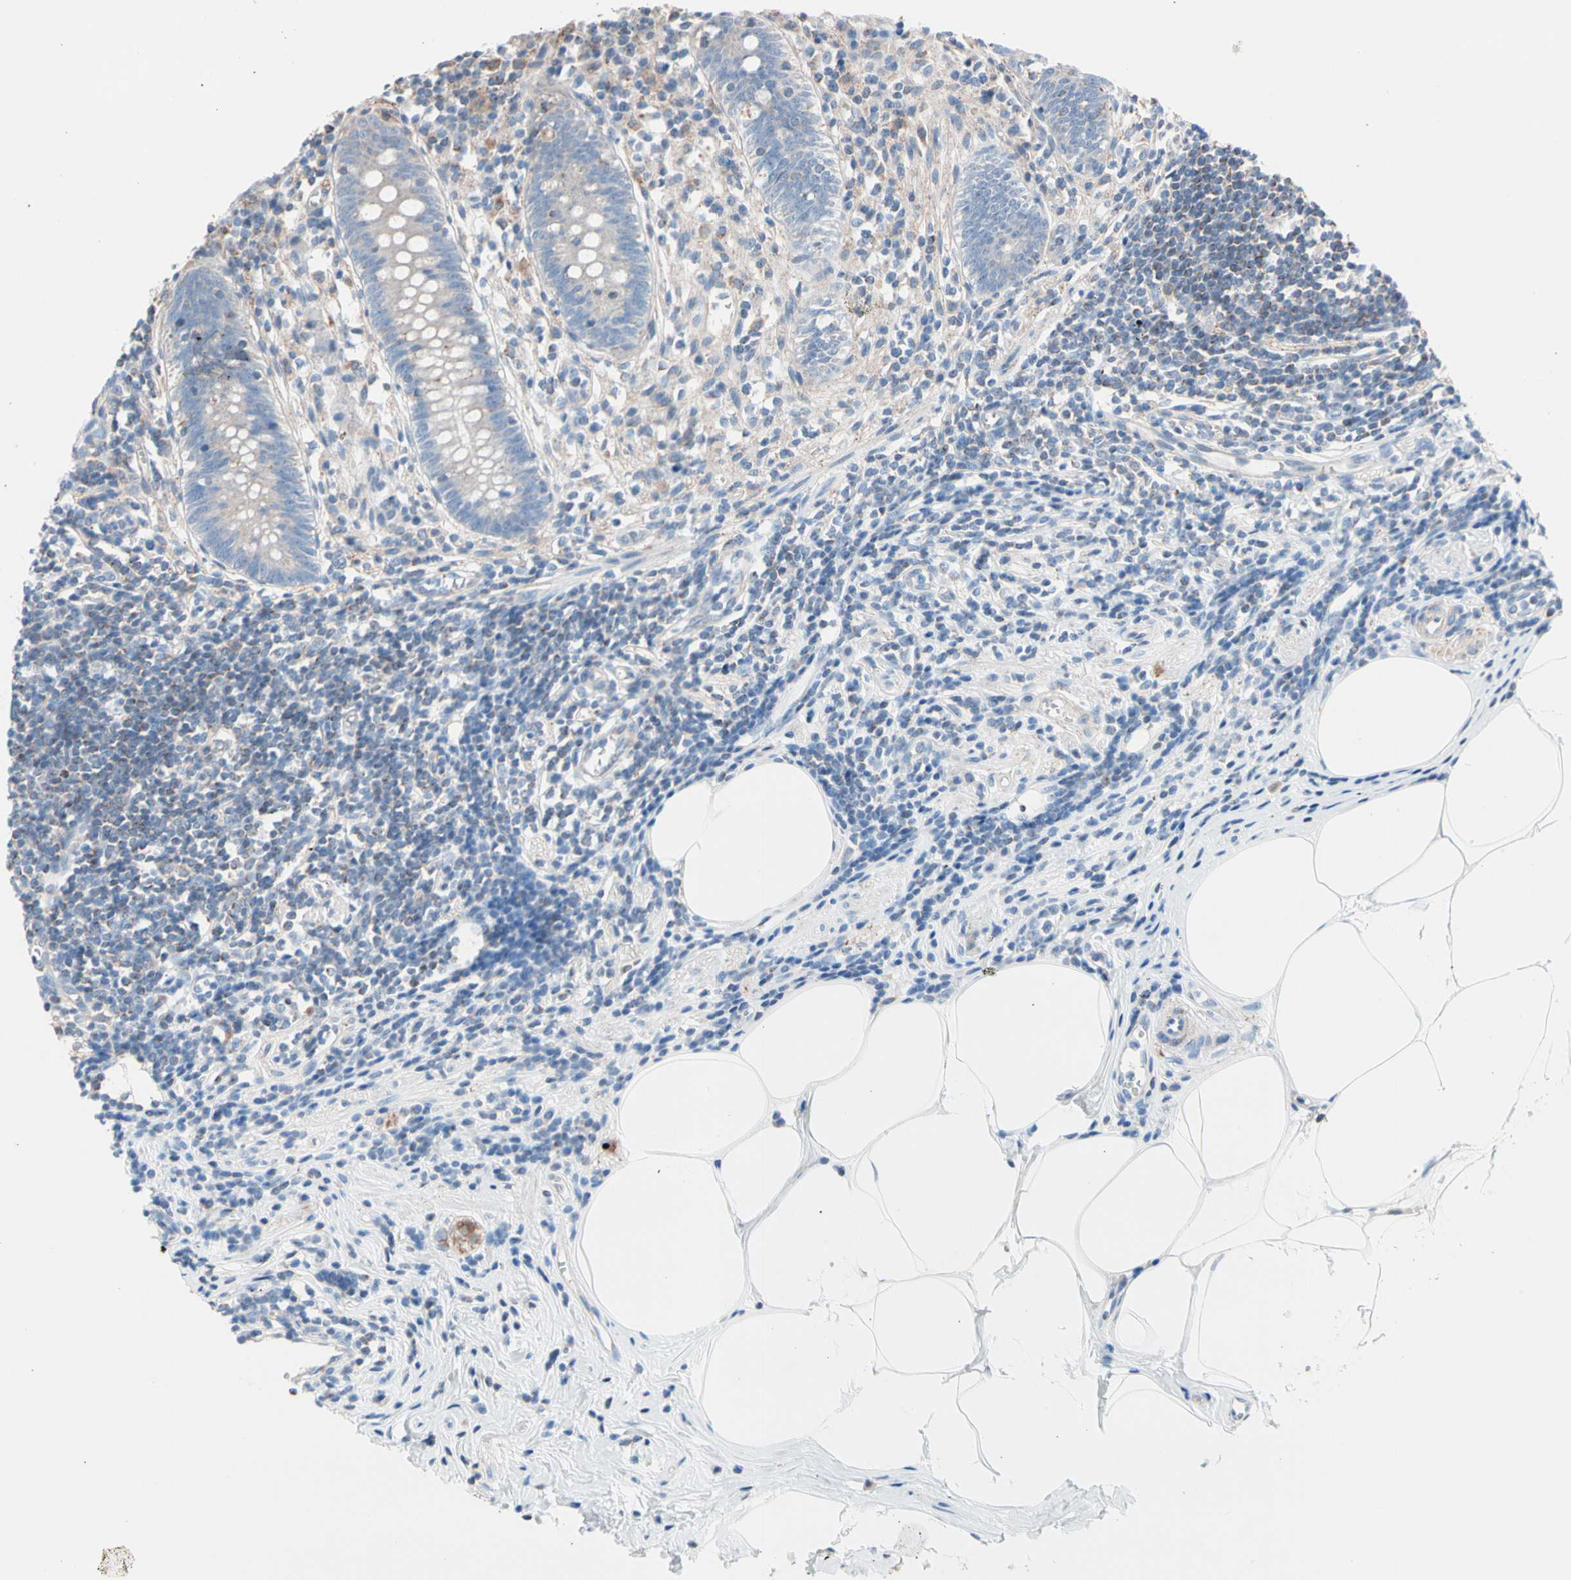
{"staining": {"intensity": "negative", "quantity": "none", "location": "none"}, "tissue": "appendix", "cell_type": "Glandular cells", "image_type": "normal", "snomed": [{"axis": "morphology", "description": "Normal tissue, NOS"}, {"axis": "topography", "description": "Appendix"}], "caption": "This micrograph is of benign appendix stained with immunohistochemistry to label a protein in brown with the nuclei are counter-stained blue. There is no positivity in glandular cells. The staining is performed using DAB brown chromogen with nuclei counter-stained in using hematoxylin.", "gene": "HK1", "patient": {"sex": "female", "age": 50}}